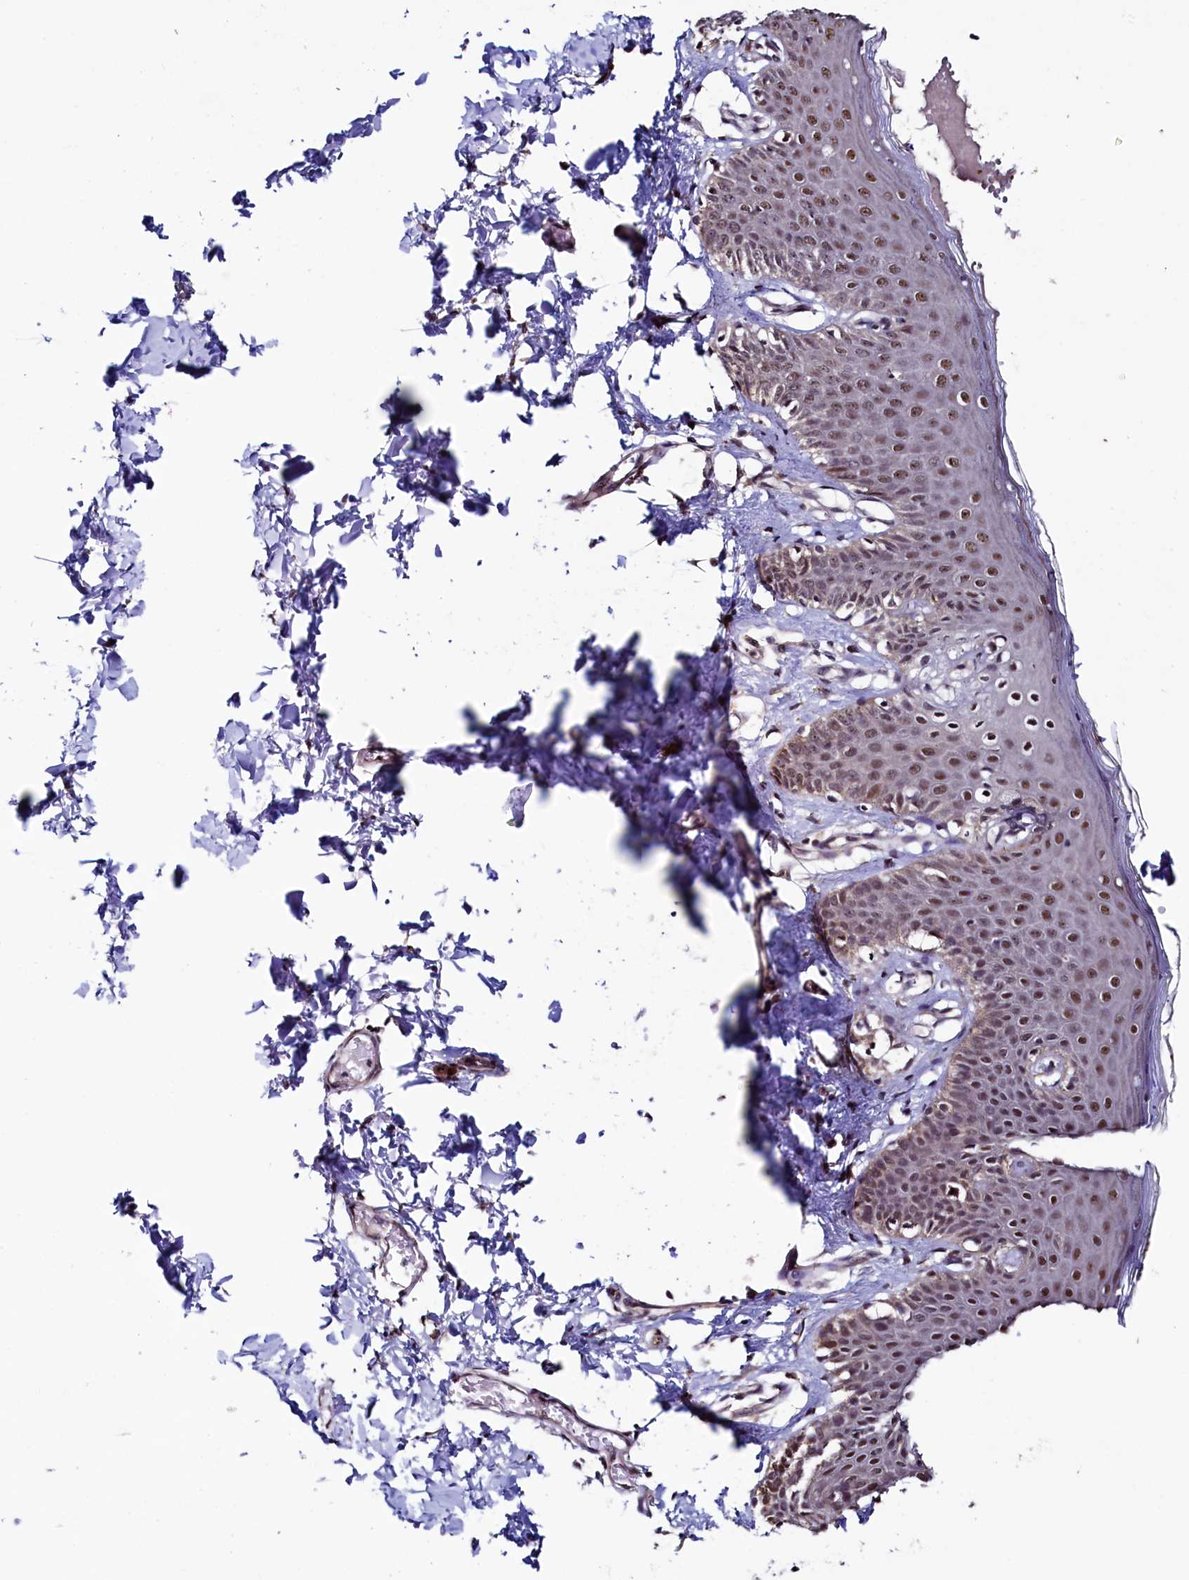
{"staining": {"intensity": "moderate", "quantity": ">75%", "location": "cytoplasmic/membranous,nuclear"}, "tissue": "skin", "cell_type": "Epidermal cells", "image_type": "normal", "snomed": [{"axis": "morphology", "description": "Normal tissue, NOS"}, {"axis": "topography", "description": "Vulva"}], "caption": "A high-resolution micrograph shows immunohistochemistry (IHC) staining of normal skin, which demonstrates moderate cytoplasmic/membranous,nuclear expression in approximately >75% of epidermal cells. Nuclei are stained in blue.", "gene": "LEO1", "patient": {"sex": "female", "age": 66}}